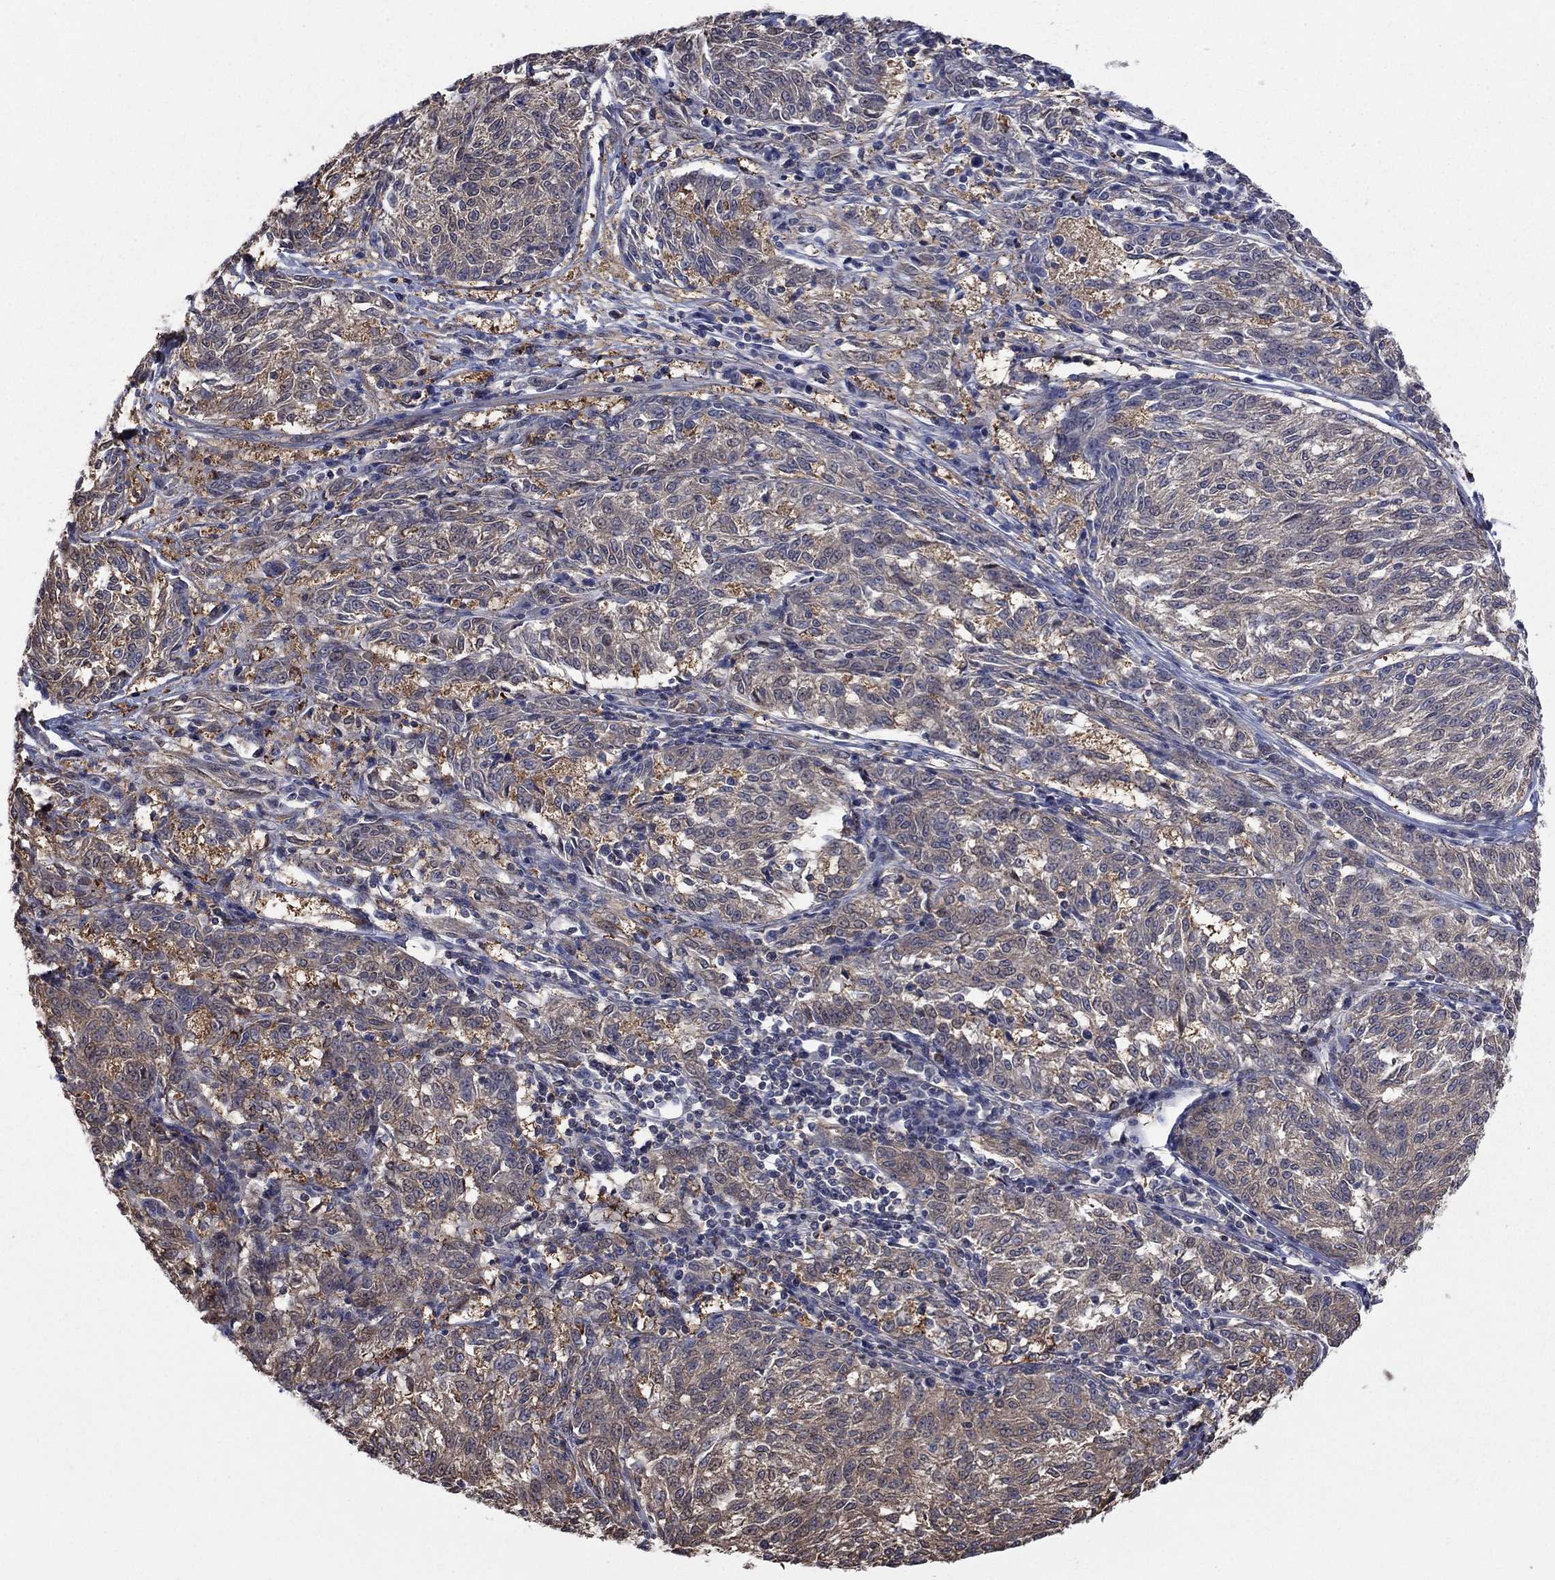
{"staining": {"intensity": "weak", "quantity": "25%-75%", "location": "cytoplasmic/membranous"}, "tissue": "melanoma", "cell_type": "Tumor cells", "image_type": "cancer", "snomed": [{"axis": "morphology", "description": "Malignant melanoma, NOS"}, {"axis": "topography", "description": "Skin"}], "caption": "Human melanoma stained for a protein (brown) reveals weak cytoplasmic/membranous positive expression in approximately 25%-75% of tumor cells.", "gene": "PDZD2", "patient": {"sex": "female", "age": 72}}